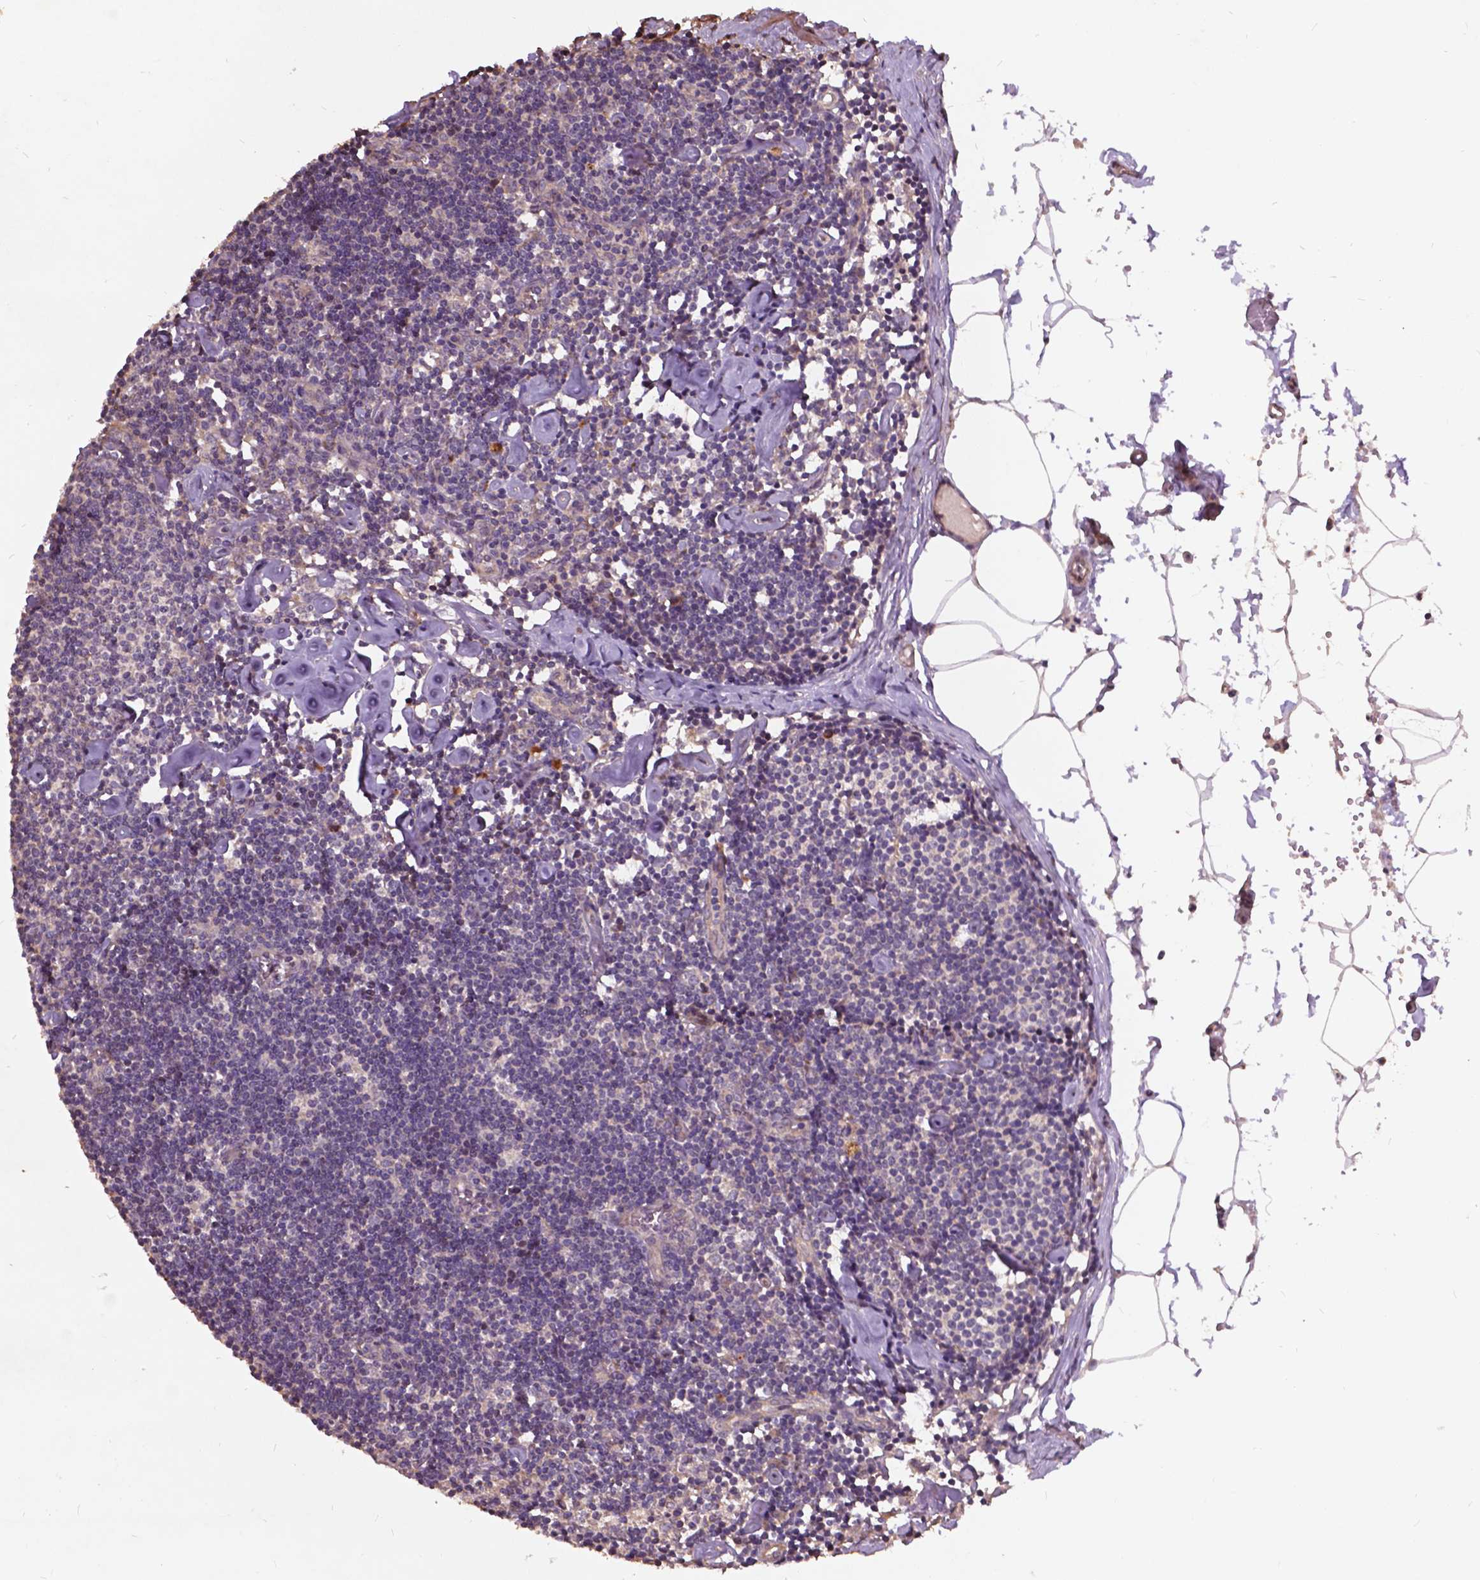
{"staining": {"intensity": "negative", "quantity": "none", "location": "none"}, "tissue": "lymph node", "cell_type": "Non-germinal center cells", "image_type": "normal", "snomed": [{"axis": "morphology", "description": "Normal tissue, NOS"}, {"axis": "topography", "description": "Lymph node"}], "caption": "An image of lymph node stained for a protein shows no brown staining in non-germinal center cells. The staining is performed using DAB brown chromogen with nuclei counter-stained in using hematoxylin.", "gene": "AP1S3", "patient": {"sex": "female", "age": 42}}